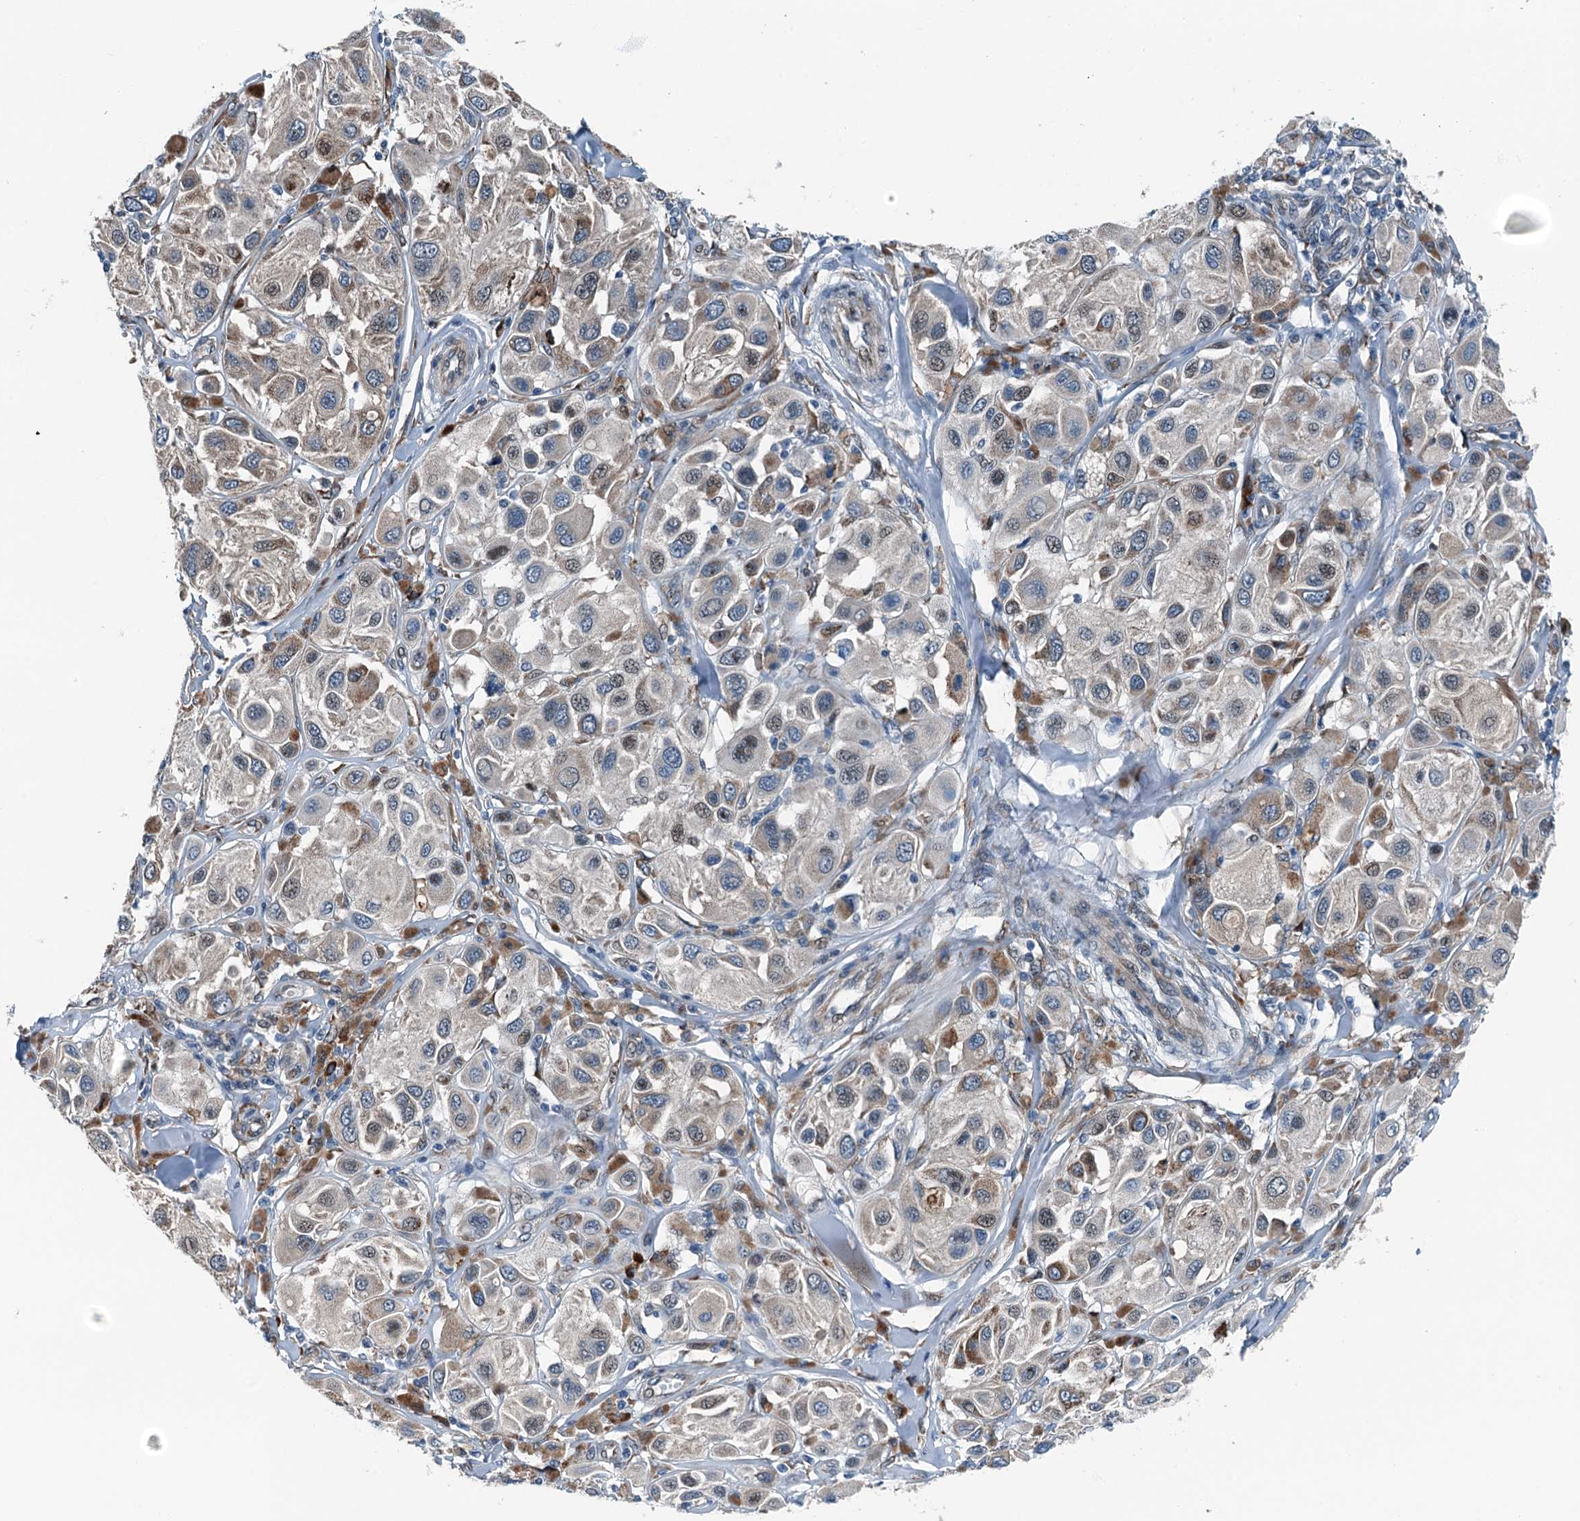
{"staining": {"intensity": "weak", "quantity": "25%-75%", "location": "cytoplasmic/membranous"}, "tissue": "melanoma", "cell_type": "Tumor cells", "image_type": "cancer", "snomed": [{"axis": "morphology", "description": "Malignant melanoma, Metastatic site"}, {"axis": "topography", "description": "Skin"}], "caption": "Protein expression analysis of malignant melanoma (metastatic site) shows weak cytoplasmic/membranous expression in about 25%-75% of tumor cells.", "gene": "TAMALIN", "patient": {"sex": "male", "age": 41}}